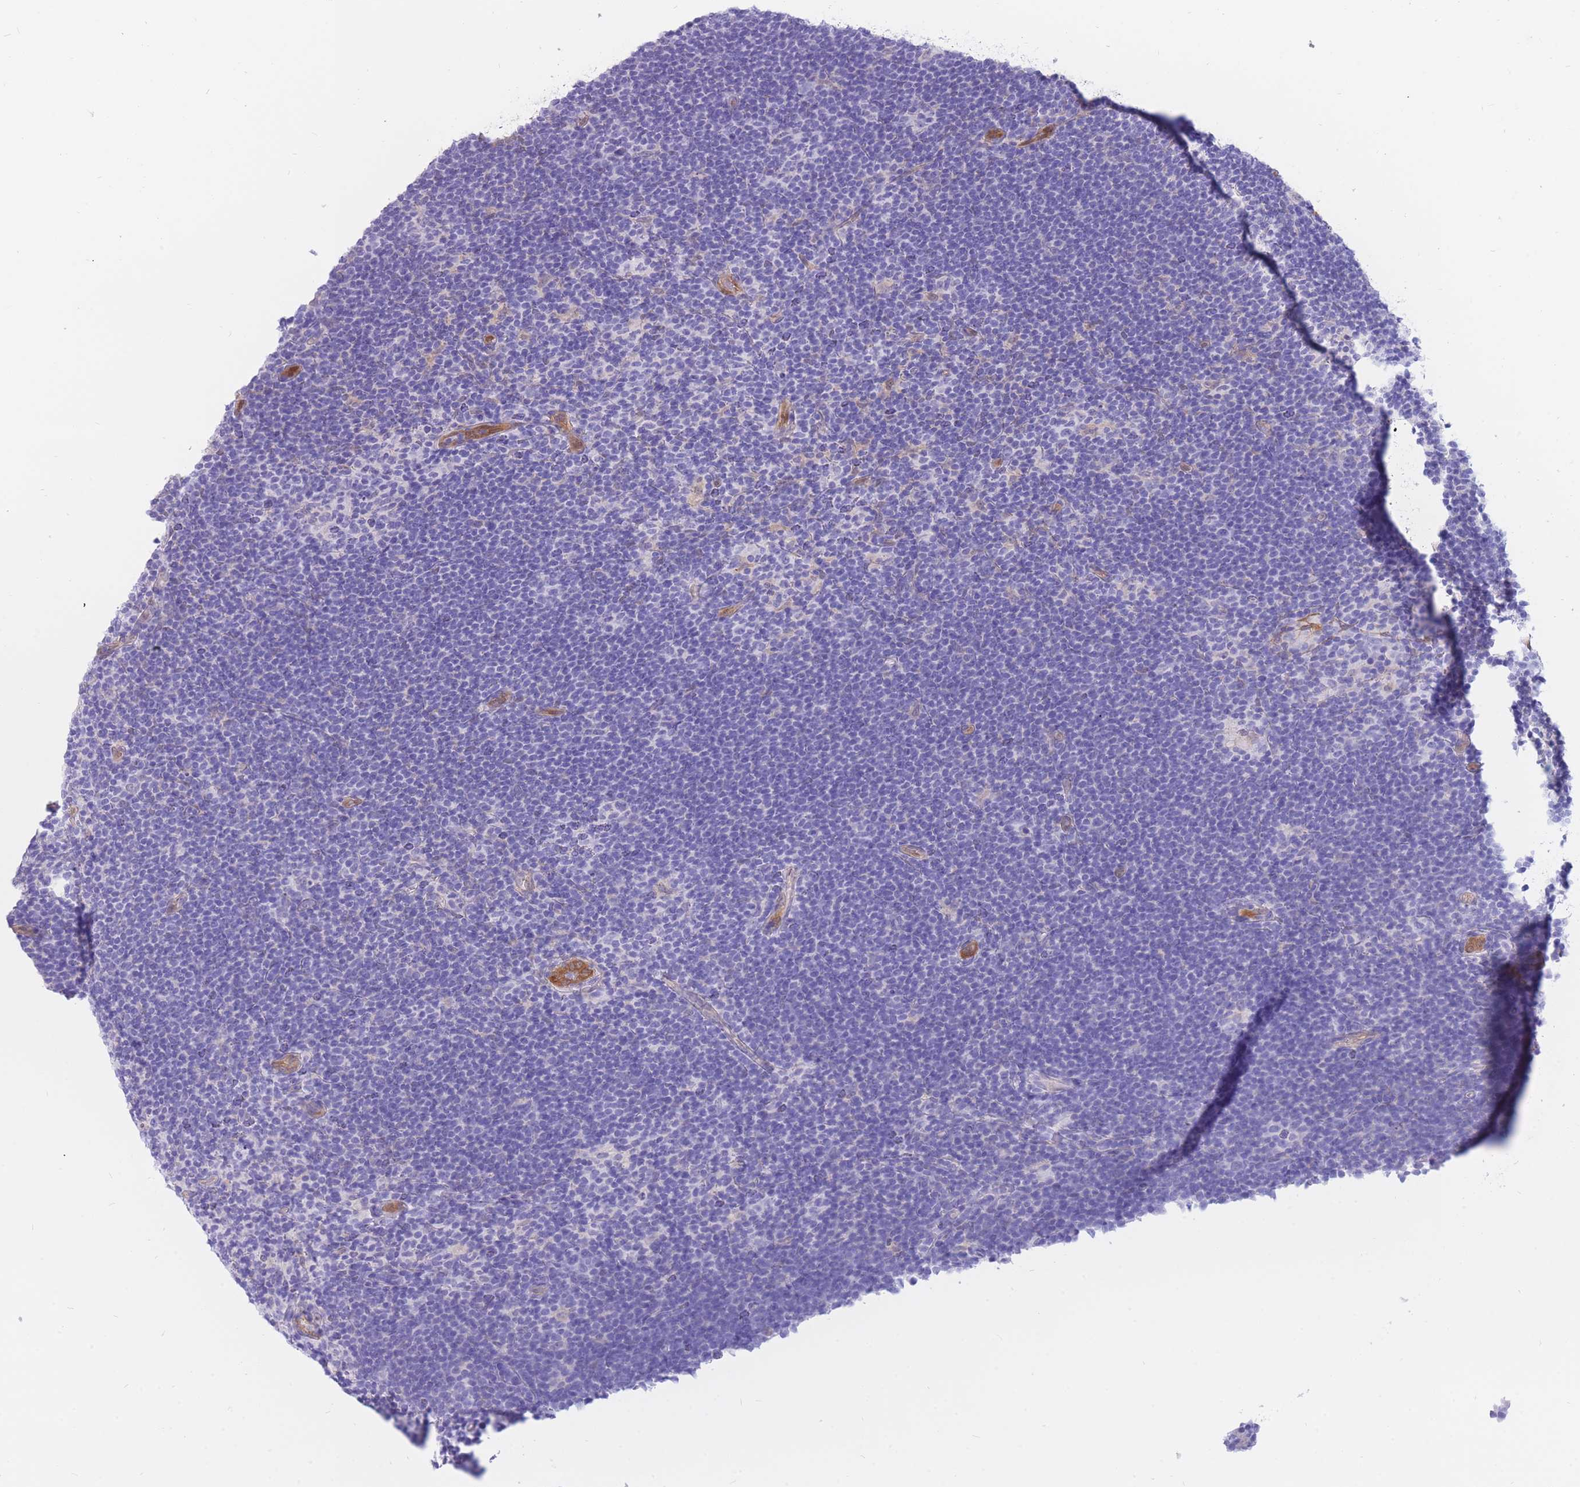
{"staining": {"intensity": "negative", "quantity": "none", "location": "none"}, "tissue": "lymphoma", "cell_type": "Tumor cells", "image_type": "cancer", "snomed": [{"axis": "morphology", "description": "Hodgkin's disease, NOS"}, {"axis": "topography", "description": "Lymph node"}], "caption": "Lymphoma stained for a protein using immunohistochemistry exhibits no expression tumor cells.", "gene": "SULT1A1", "patient": {"sex": "female", "age": 57}}